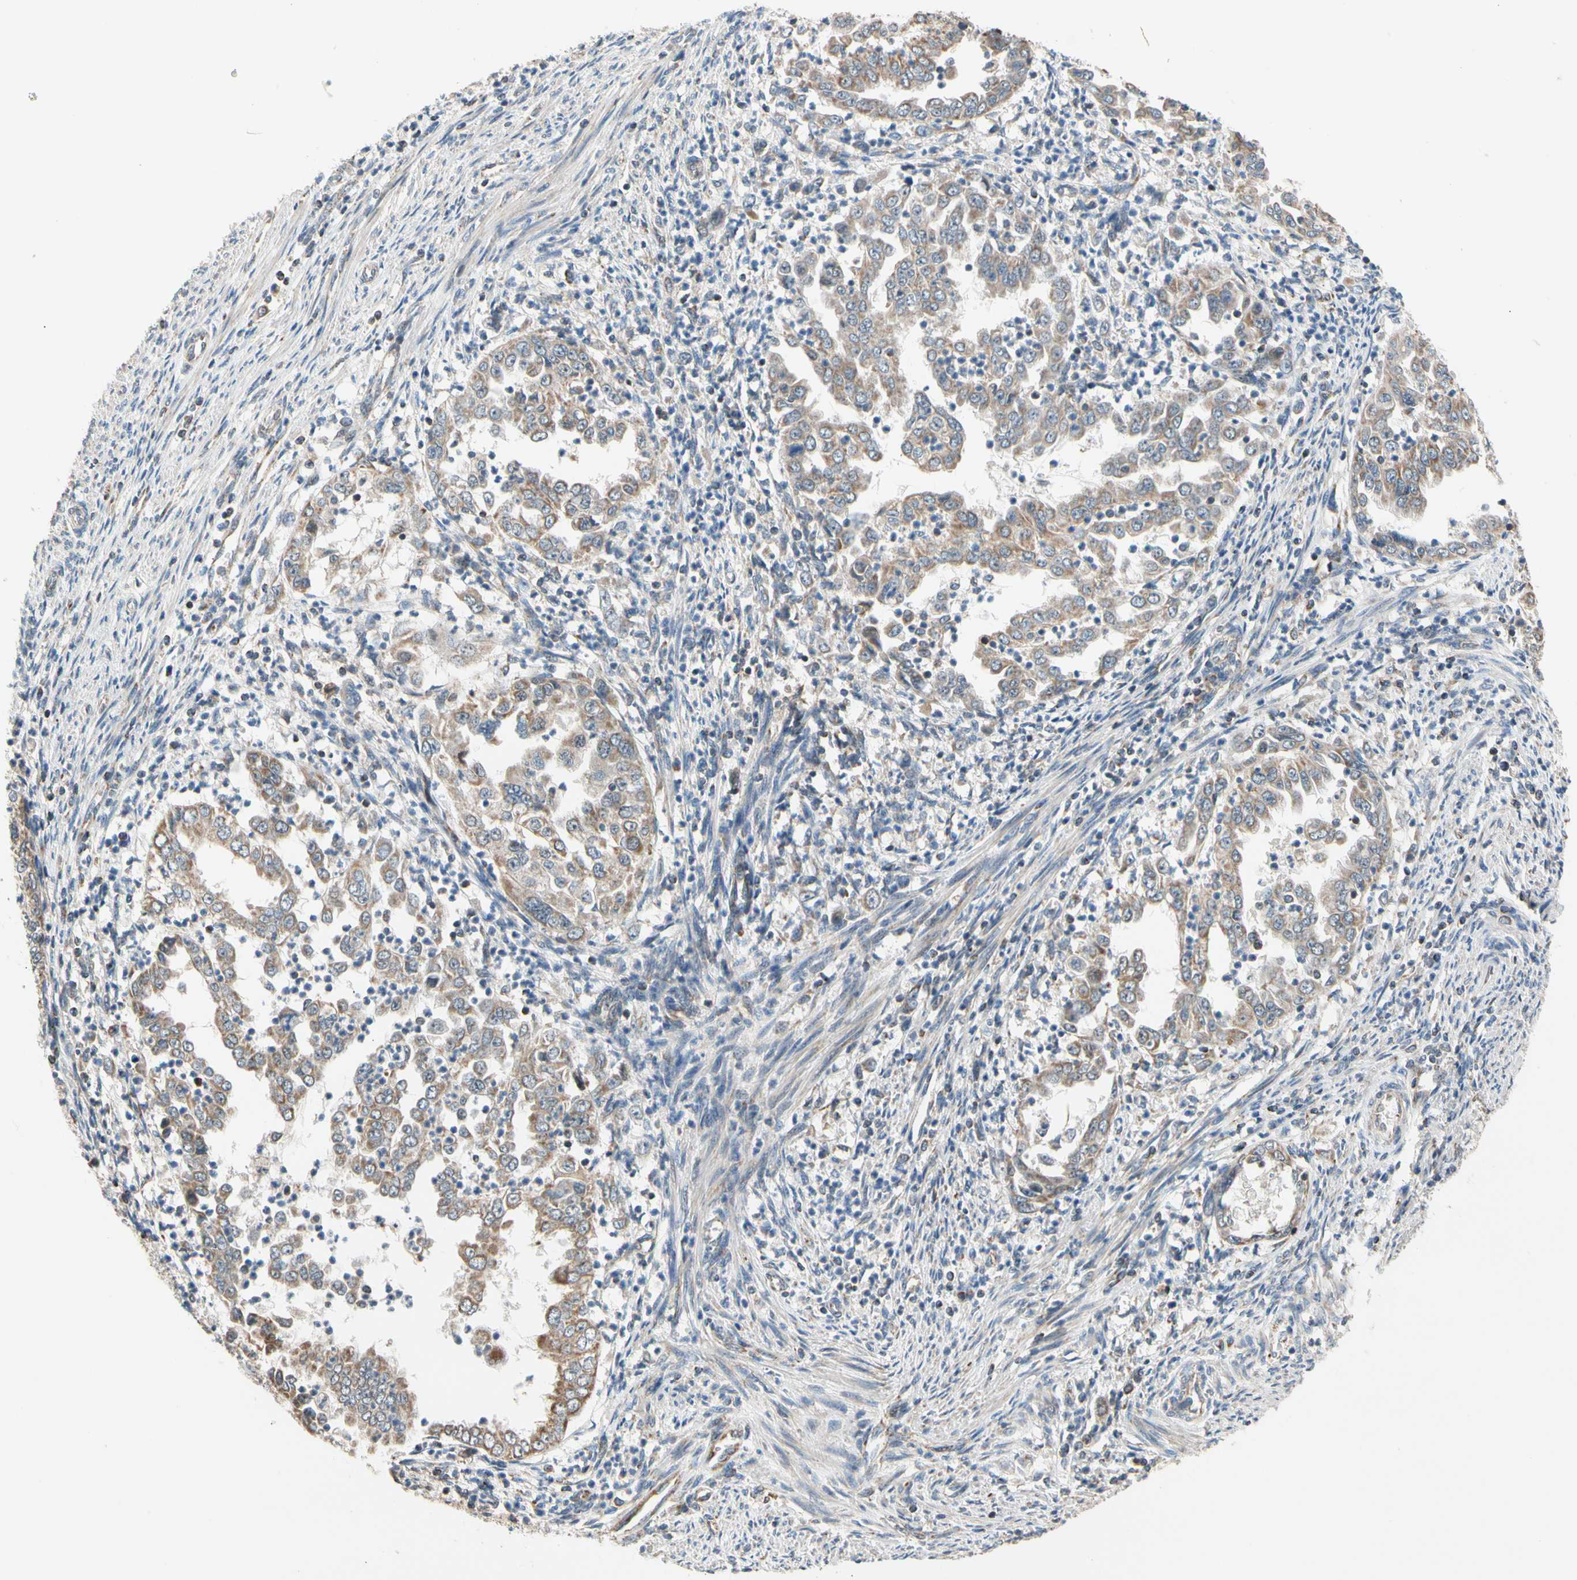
{"staining": {"intensity": "moderate", "quantity": ">75%", "location": "cytoplasmic/membranous"}, "tissue": "endometrial cancer", "cell_type": "Tumor cells", "image_type": "cancer", "snomed": [{"axis": "morphology", "description": "Adenocarcinoma, NOS"}, {"axis": "topography", "description": "Endometrium"}], "caption": "Protein expression analysis of human endometrial cancer reveals moderate cytoplasmic/membranous staining in about >75% of tumor cells. Using DAB (3,3'-diaminobenzidine) (brown) and hematoxylin (blue) stains, captured at high magnification using brightfield microscopy.", "gene": "KHDC4", "patient": {"sex": "female", "age": 85}}